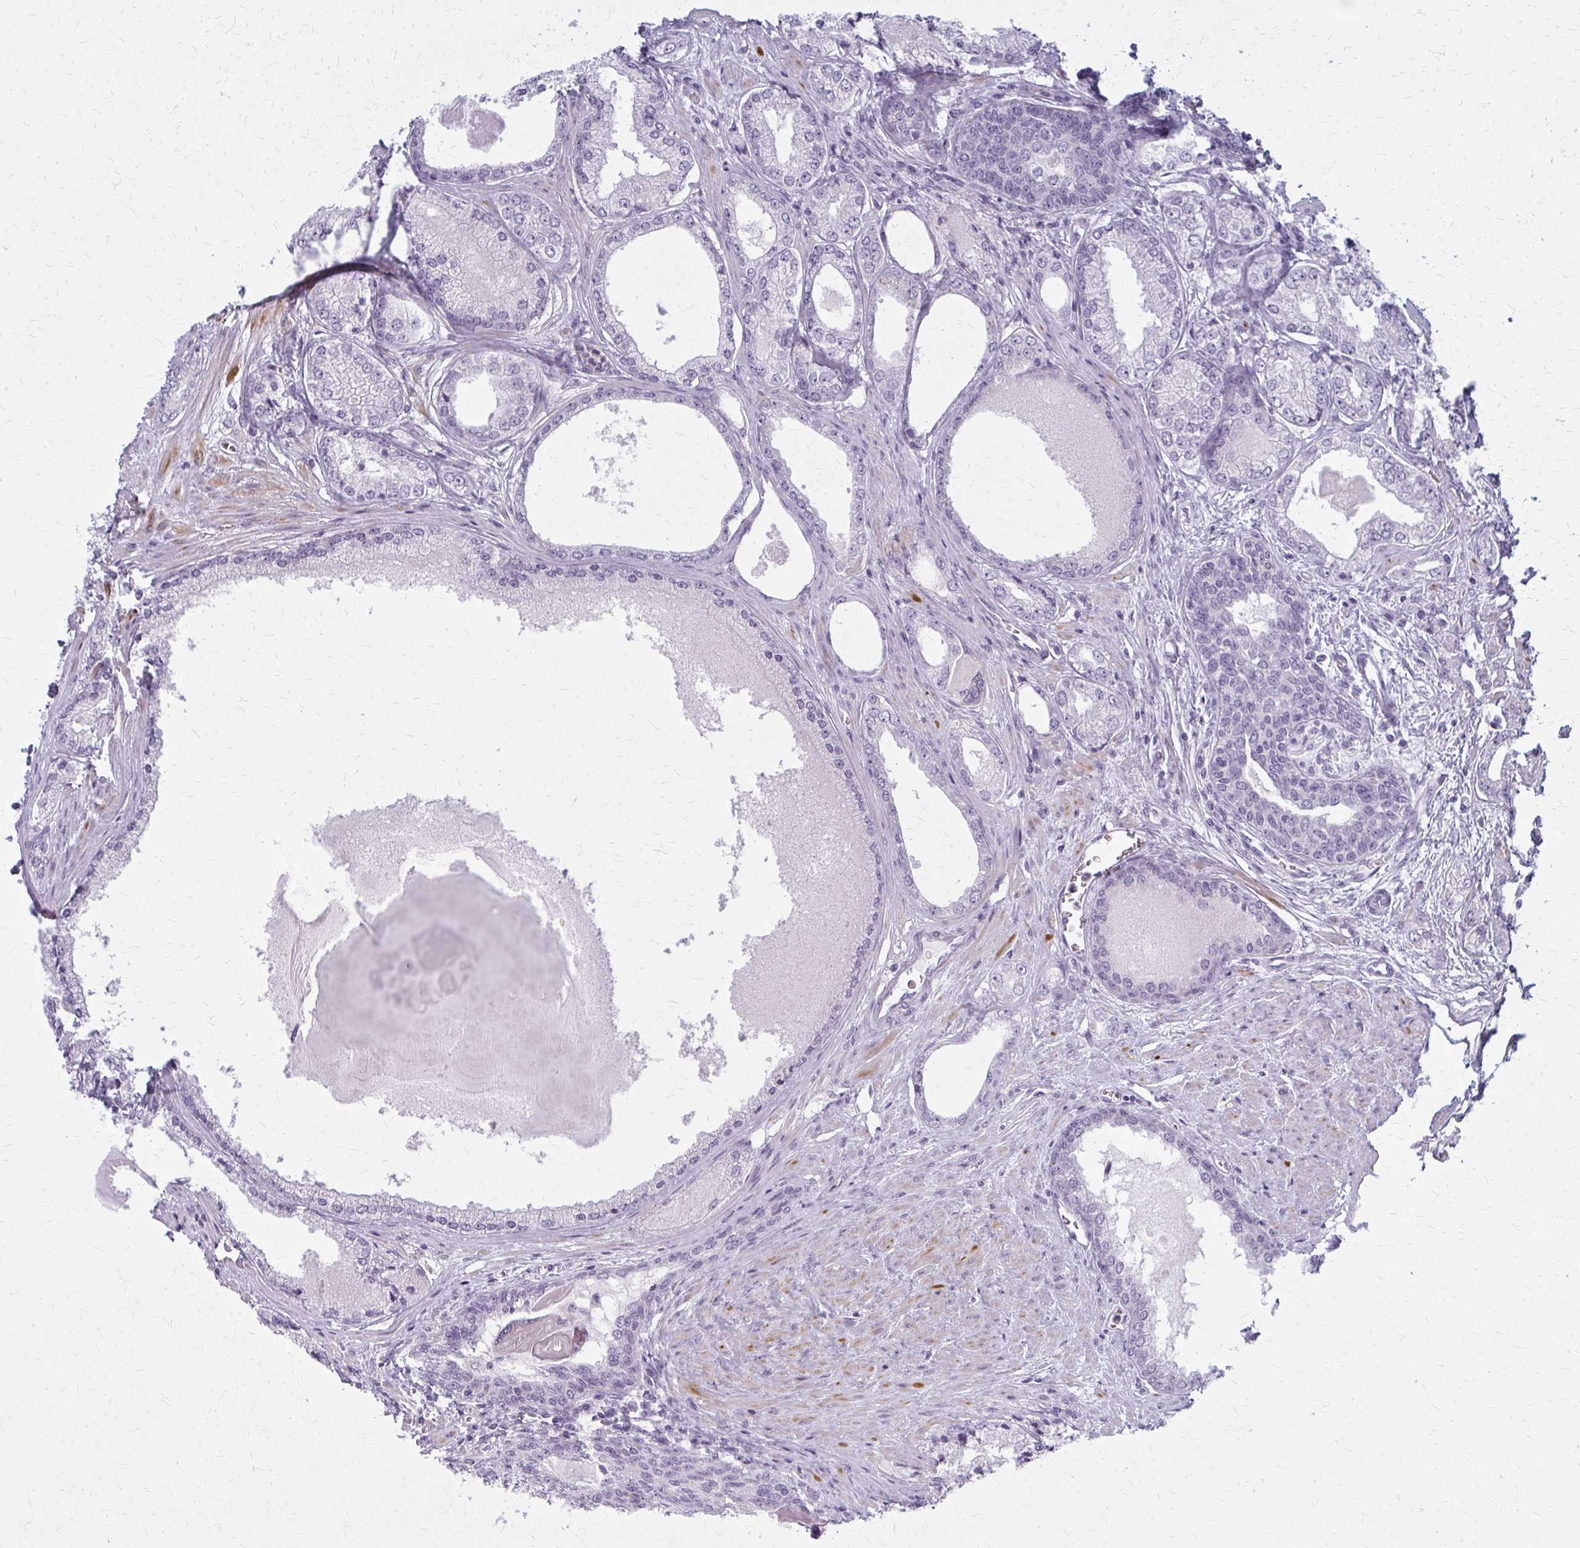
{"staining": {"intensity": "negative", "quantity": "none", "location": "none"}, "tissue": "prostate cancer", "cell_type": "Tumor cells", "image_type": "cancer", "snomed": [{"axis": "morphology", "description": "Adenocarcinoma, NOS"}, {"axis": "morphology", "description": "Adenocarcinoma, Low grade"}, {"axis": "topography", "description": "Prostate"}], "caption": "Prostate cancer (low-grade adenocarcinoma) was stained to show a protein in brown. There is no significant positivity in tumor cells. (Immunohistochemistry, brightfield microscopy, high magnification).", "gene": "CASQ2", "patient": {"sex": "male", "age": 68}}